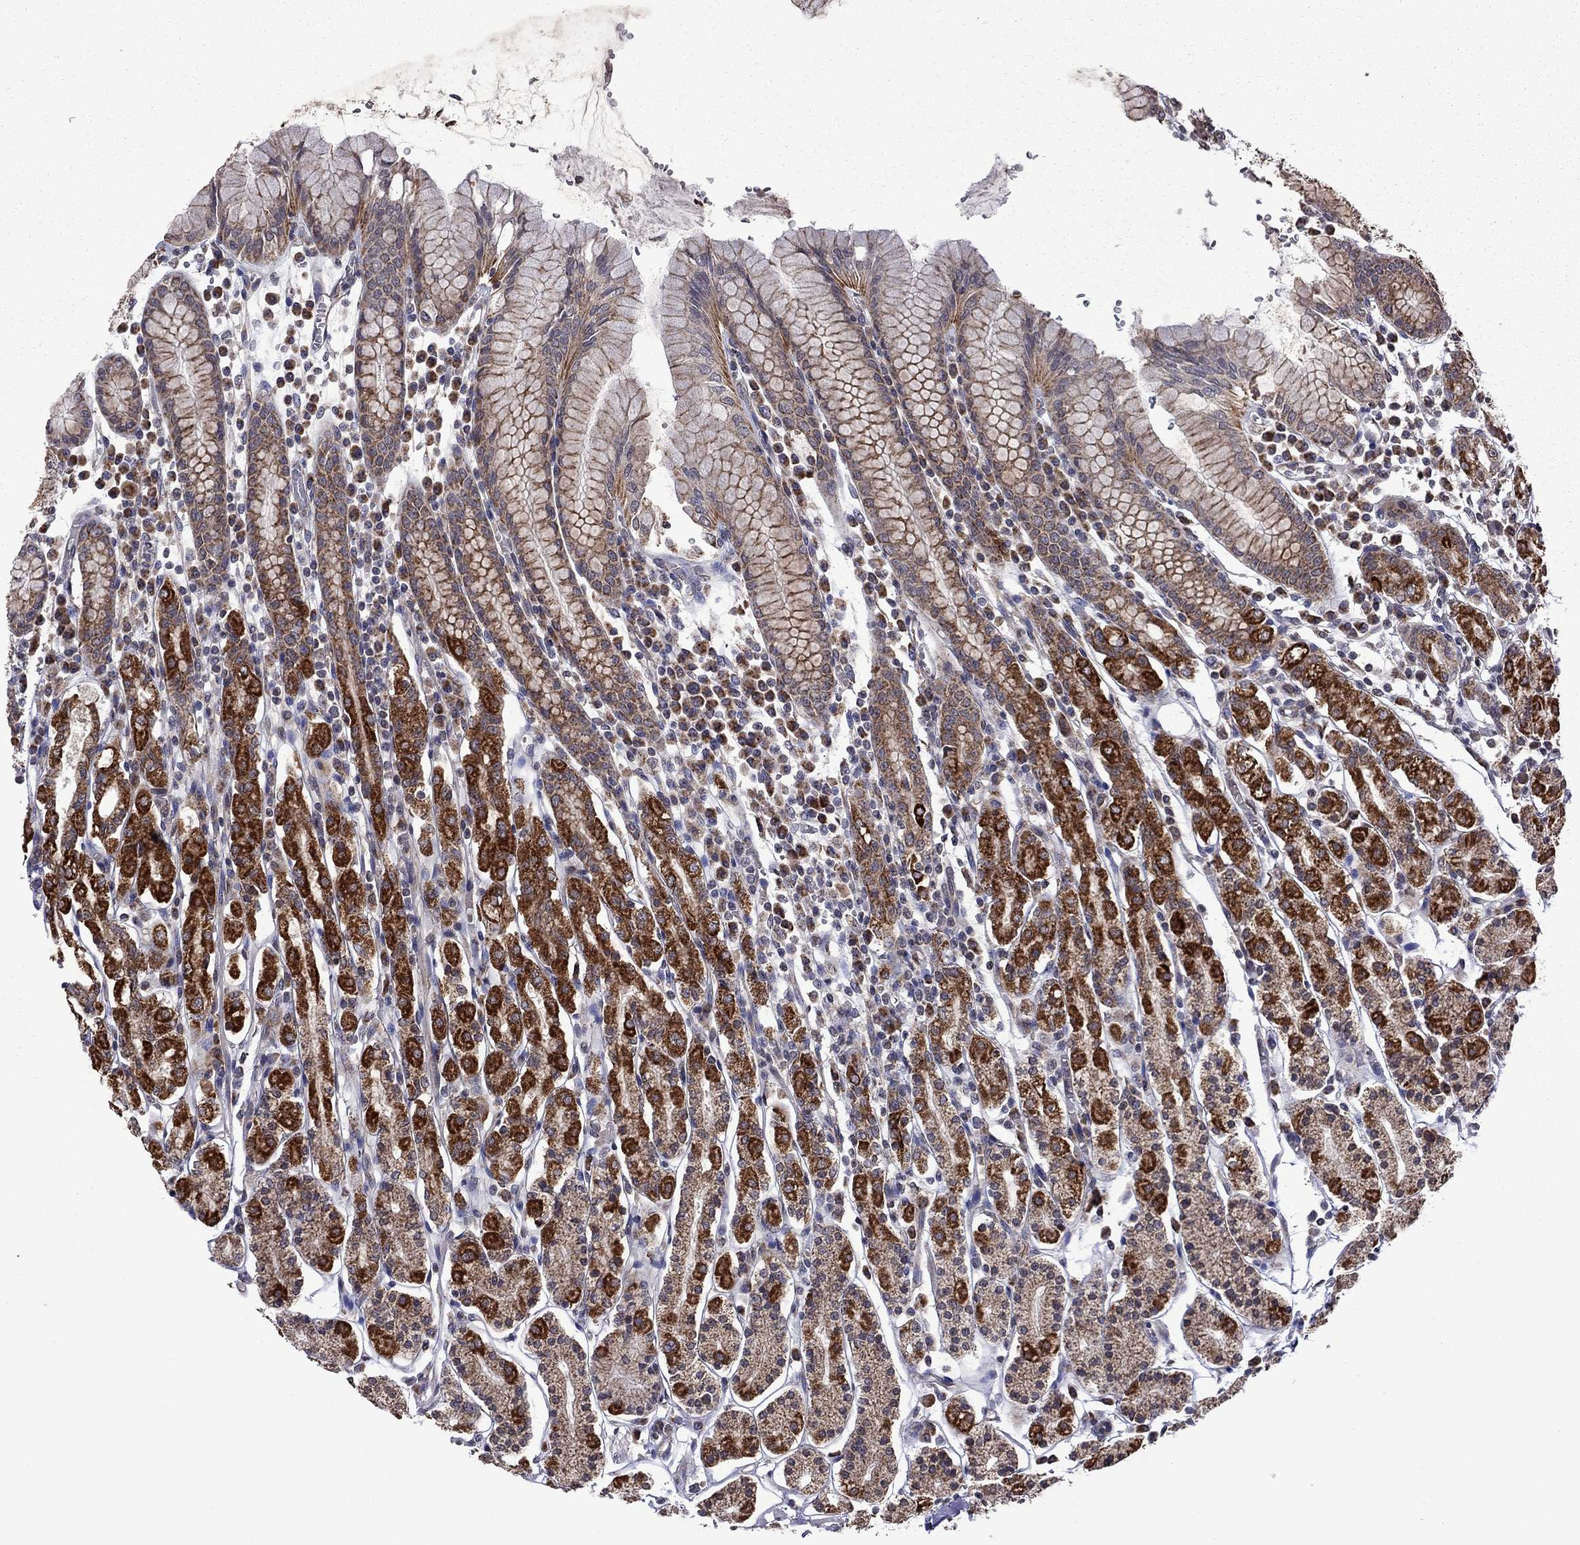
{"staining": {"intensity": "strong", "quantity": "25%-75%", "location": "cytoplasmic/membranous"}, "tissue": "stomach", "cell_type": "Glandular cells", "image_type": "normal", "snomed": [{"axis": "morphology", "description": "Normal tissue, NOS"}, {"axis": "topography", "description": "Stomach, upper"}, {"axis": "topography", "description": "Stomach"}], "caption": "This micrograph shows unremarkable stomach stained with immunohistochemistry to label a protein in brown. The cytoplasmic/membranous of glandular cells show strong positivity for the protein. Nuclei are counter-stained blue.", "gene": "NDUFB1", "patient": {"sex": "male", "age": 62}}